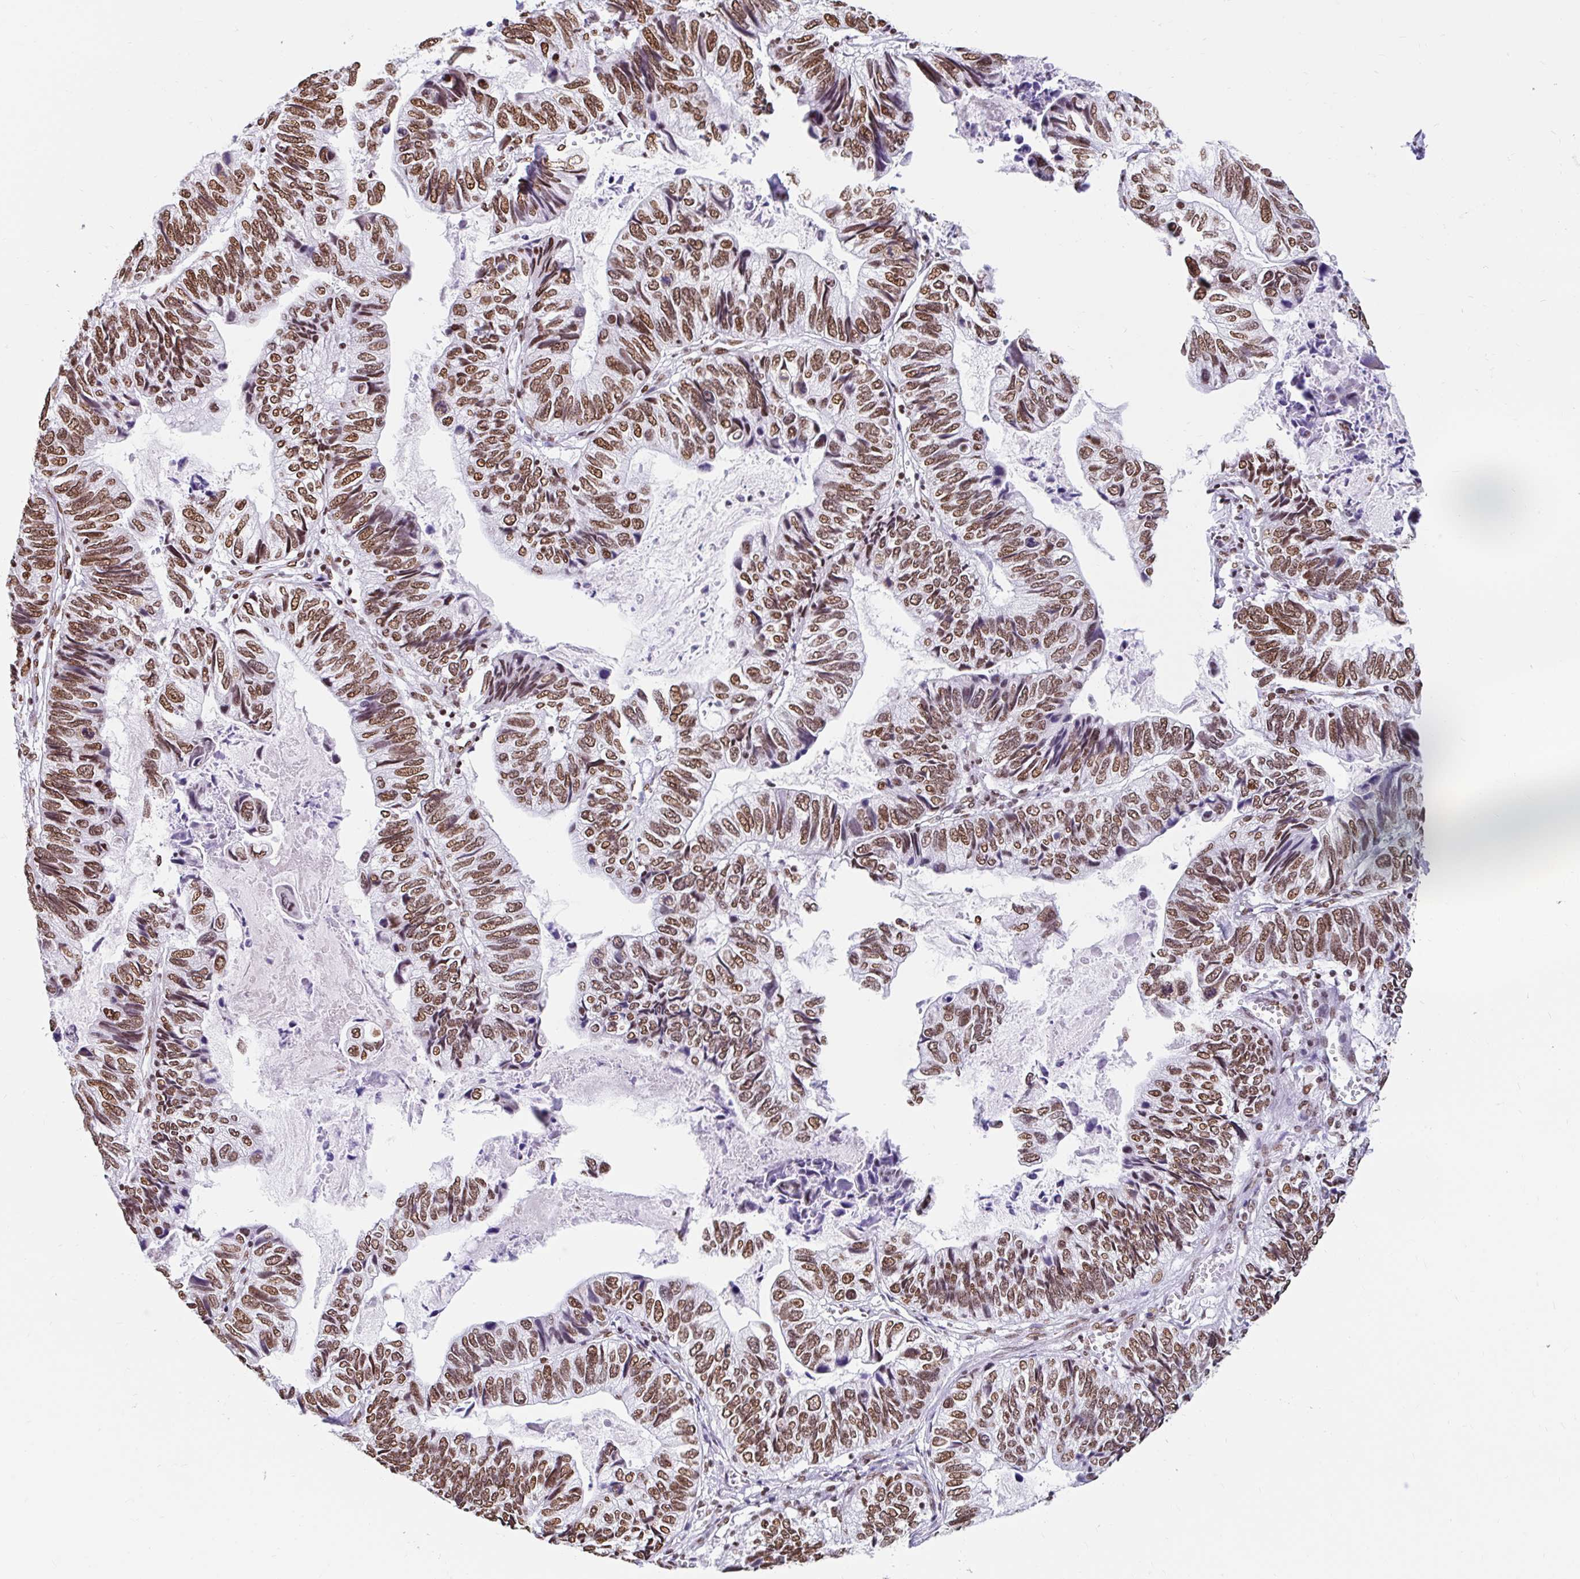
{"staining": {"intensity": "moderate", "quantity": ">75%", "location": "nuclear"}, "tissue": "stomach cancer", "cell_type": "Tumor cells", "image_type": "cancer", "snomed": [{"axis": "morphology", "description": "Adenocarcinoma, NOS"}, {"axis": "topography", "description": "Stomach, upper"}], "caption": "Human stomach cancer (adenocarcinoma) stained with a protein marker shows moderate staining in tumor cells.", "gene": "KHDRBS1", "patient": {"sex": "female", "age": 67}}